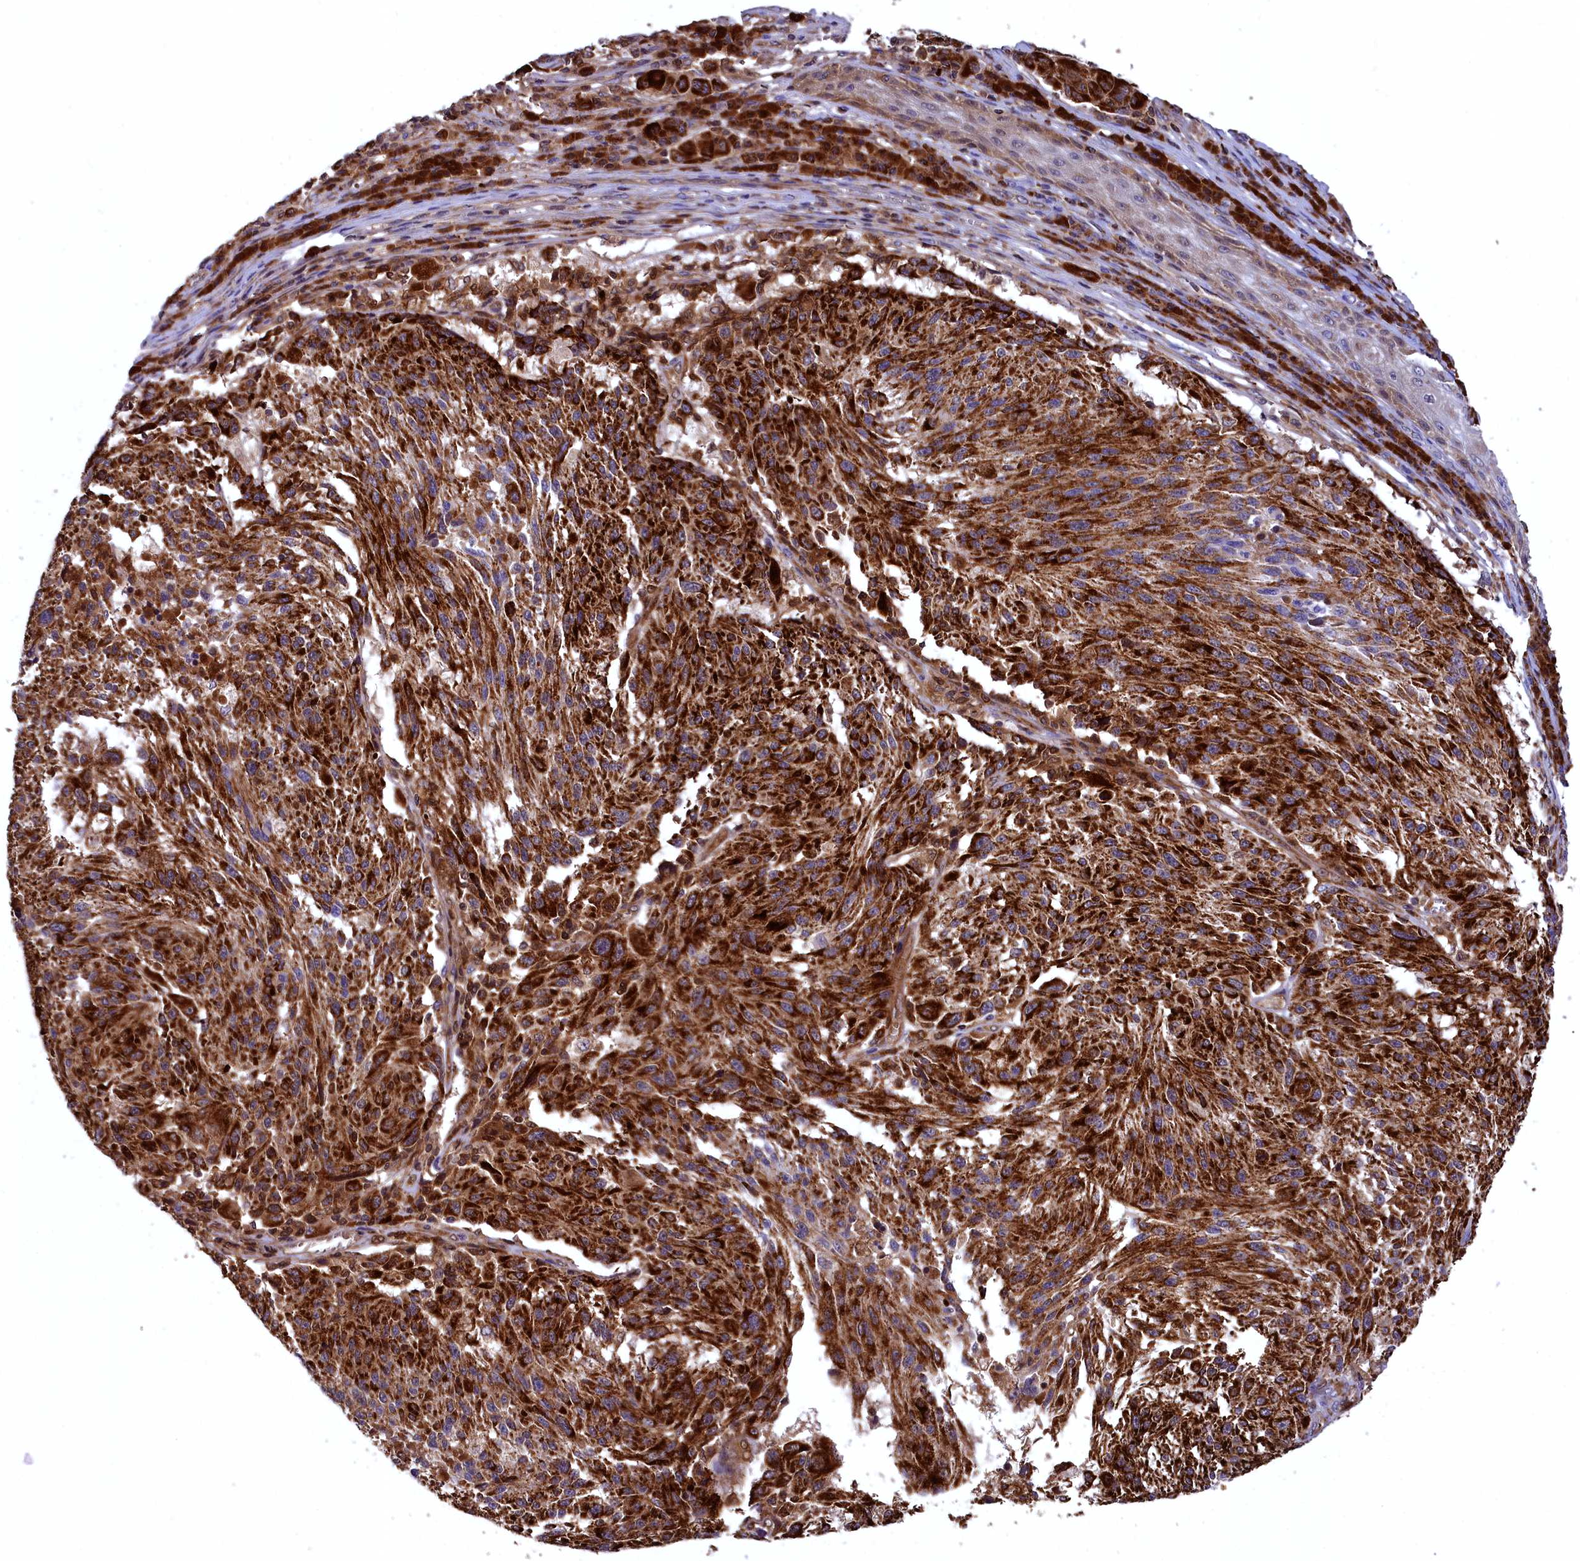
{"staining": {"intensity": "strong", "quantity": ">75%", "location": "cytoplasmic/membranous"}, "tissue": "melanoma", "cell_type": "Tumor cells", "image_type": "cancer", "snomed": [{"axis": "morphology", "description": "Malignant melanoma, NOS"}, {"axis": "topography", "description": "Skin"}], "caption": "High-magnification brightfield microscopy of melanoma stained with DAB (3,3'-diaminobenzidine) (brown) and counterstained with hematoxylin (blue). tumor cells exhibit strong cytoplasmic/membranous staining is seen in about>75% of cells. The staining was performed using DAB (3,3'-diaminobenzidine) to visualize the protein expression in brown, while the nuclei were stained in blue with hematoxylin (Magnification: 20x).", "gene": "COX17", "patient": {"sex": "male", "age": 53}}